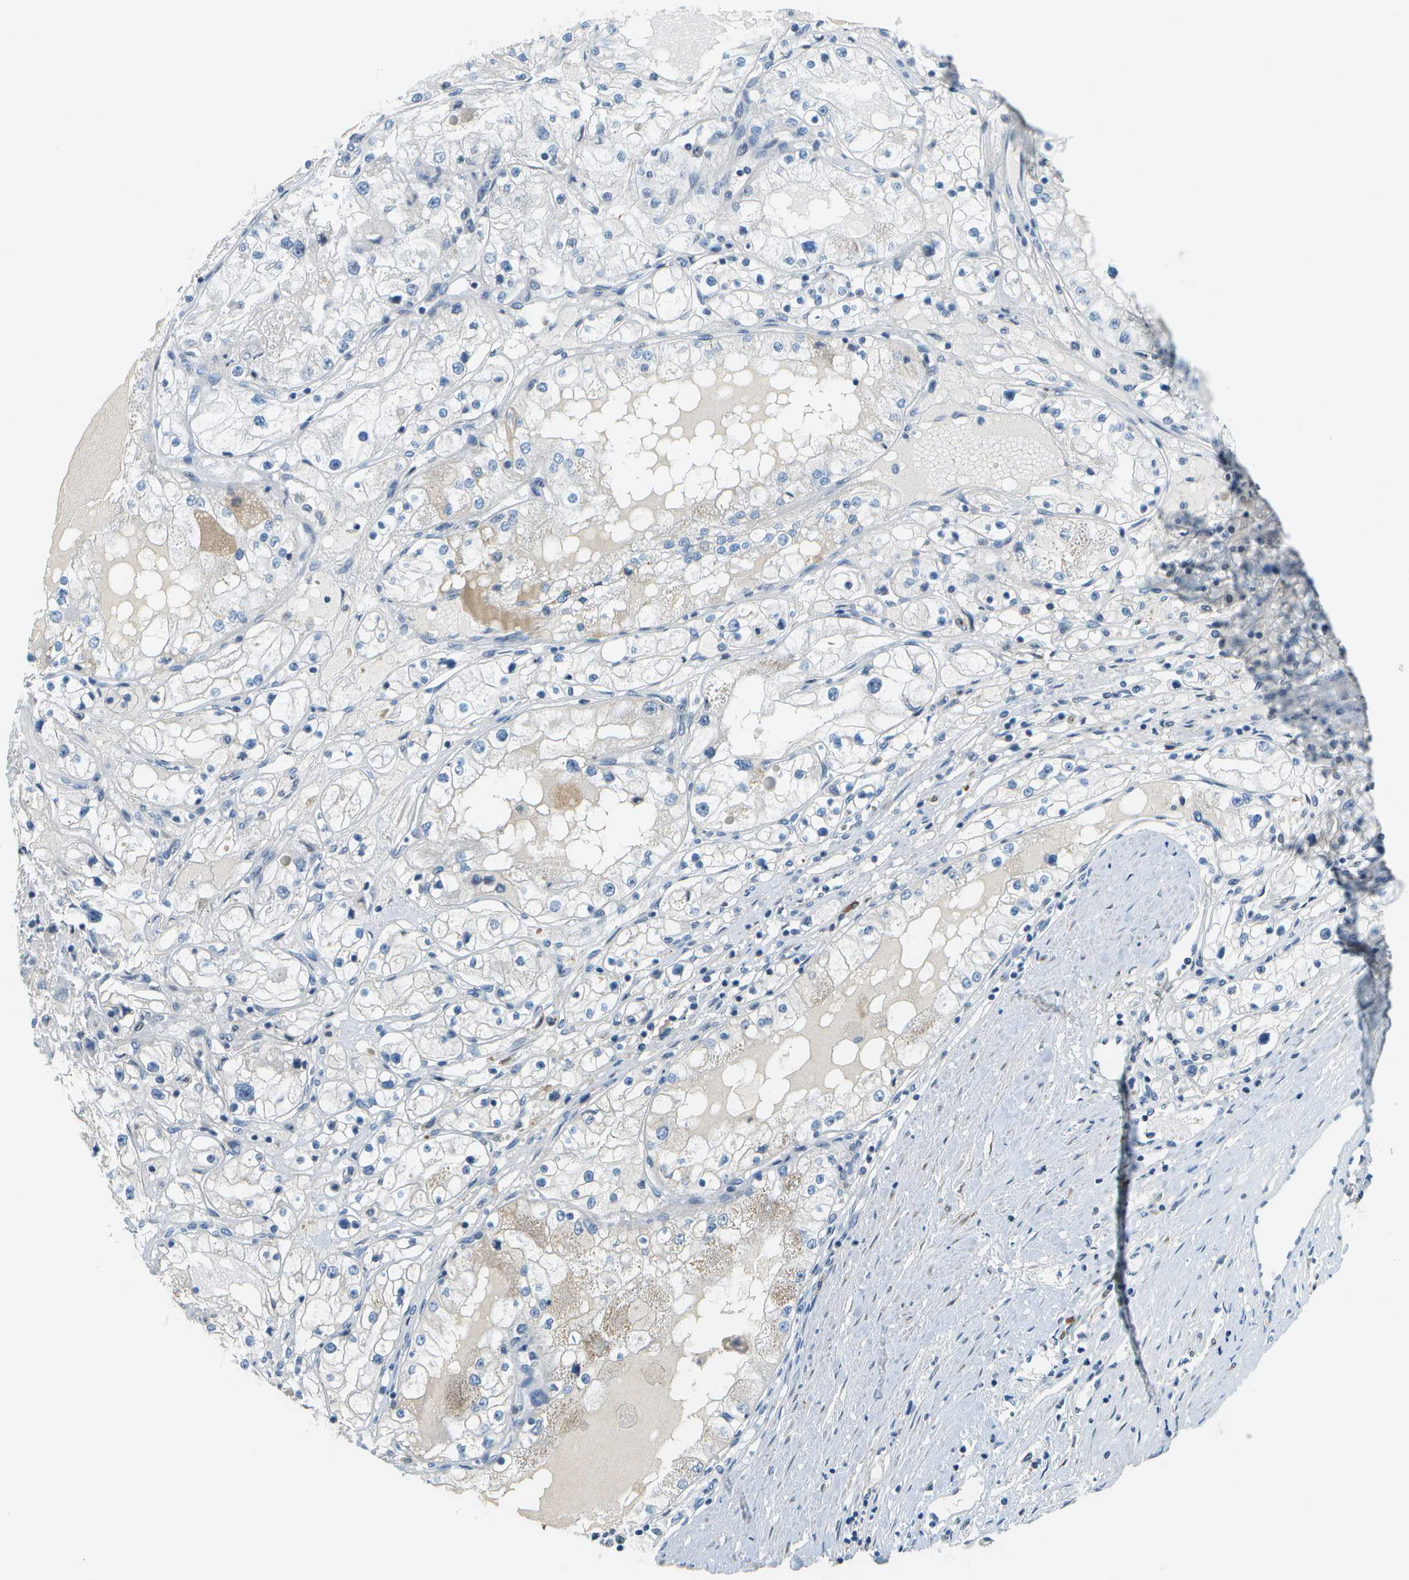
{"staining": {"intensity": "negative", "quantity": "none", "location": "none"}, "tissue": "renal cancer", "cell_type": "Tumor cells", "image_type": "cancer", "snomed": [{"axis": "morphology", "description": "Adenocarcinoma, NOS"}, {"axis": "topography", "description": "Kidney"}], "caption": "IHC of adenocarcinoma (renal) displays no staining in tumor cells. Brightfield microscopy of IHC stained with DAB (3,3'-diaminobenzidine) (brown) and hematoxylin (blue), captured at high magnification.", "gene": "PTGIS", "patient": {"sex": "male", "age": 68}}